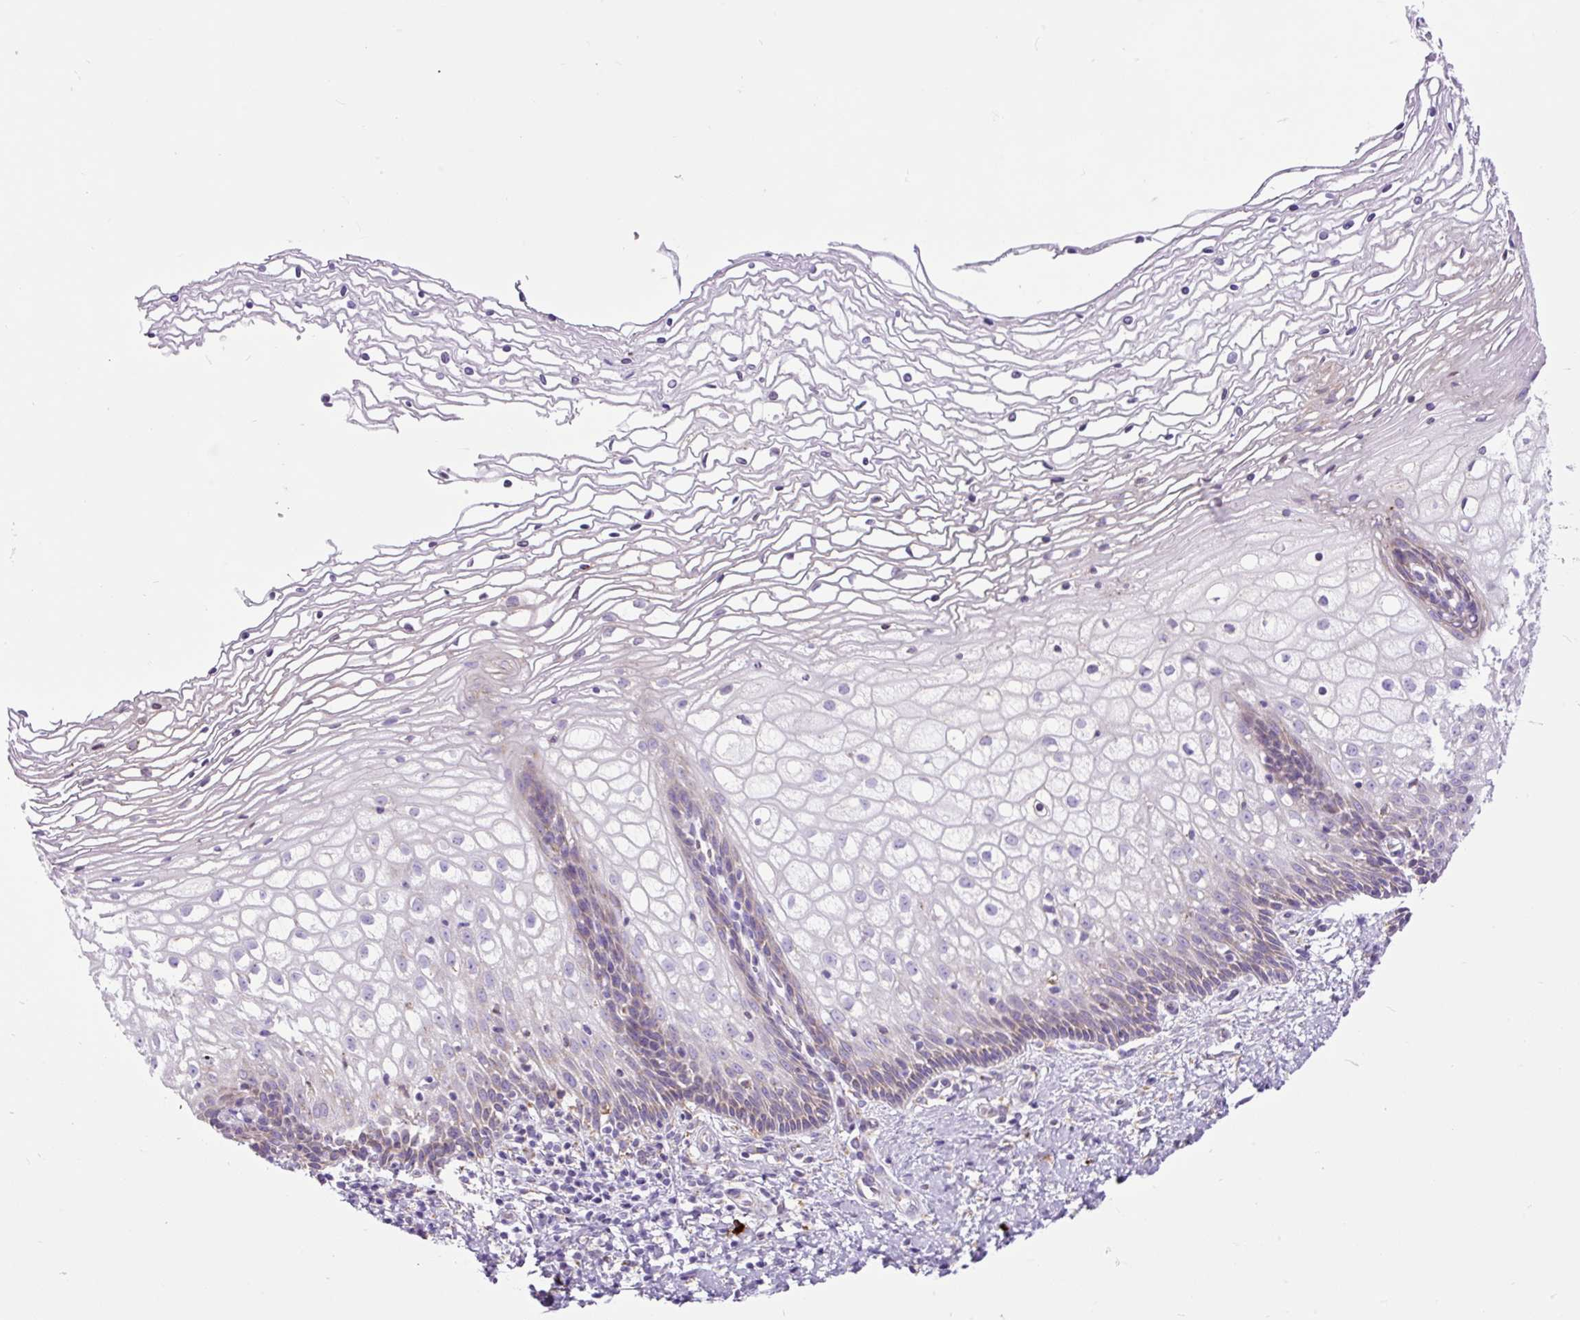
{"staining": {"intensity": "moderate", "quantity": "25%-75%", "location": "cytoplasmic/membranous"}, "tissue": "cervix", "cell_type": "Glandular cells", "image_type": "normal", "snomed": [{"axis": "morphology", "description": "Normal tissue, NOS"}, {"axis": "topography", "description": "Cervix"}], "caption": "Normal cervix exhibits moderate cytoplasmic/membranous staining in about 25%-75% of glandular cells.", "gene": "DDOST", "patient": {"sex": "female", "age": 36}}